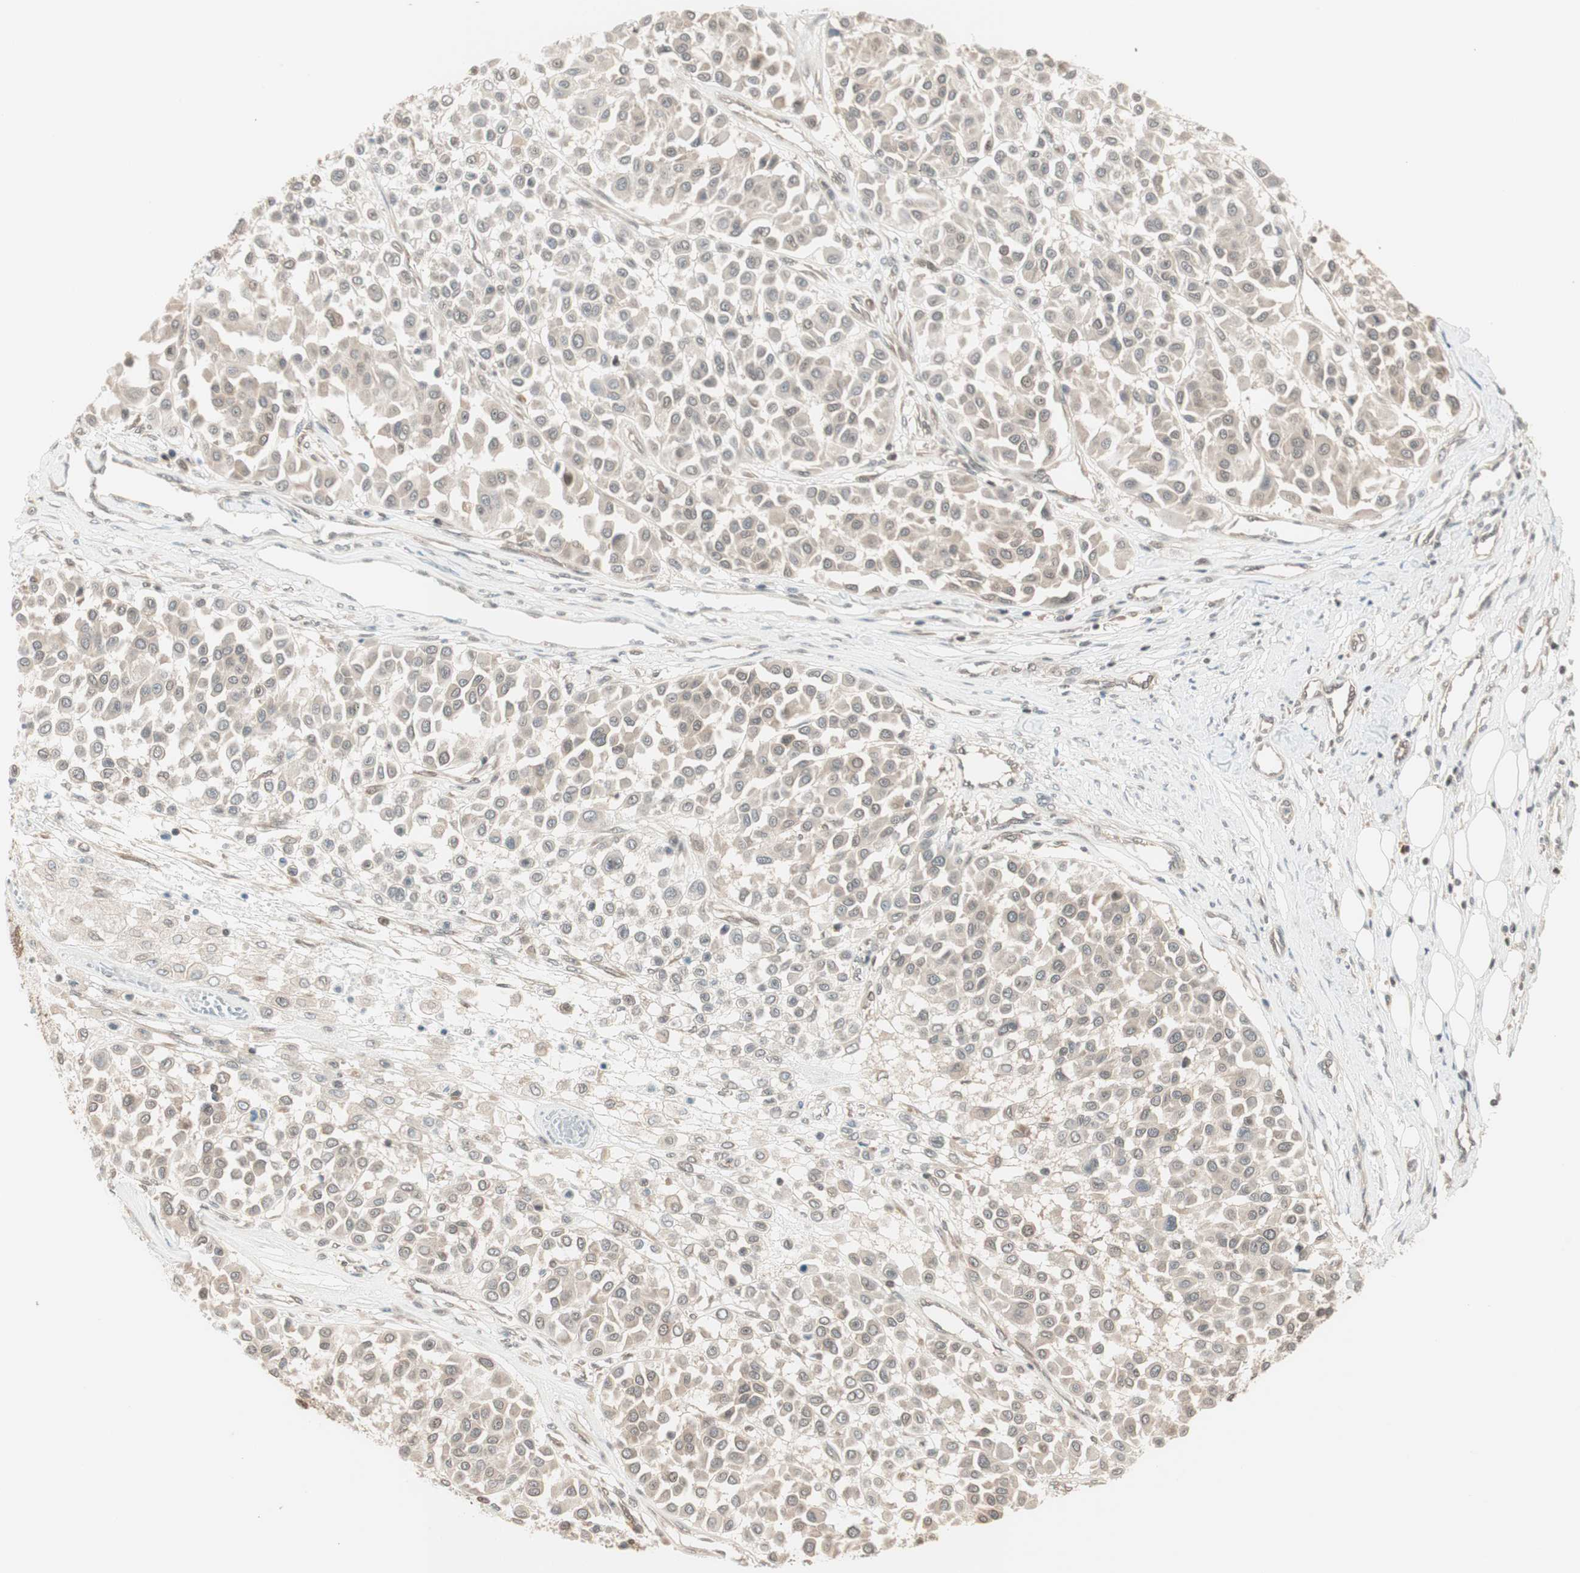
{"staining": {"intensity": "weak", "quantity": "<25%", "location": "cytoplasmic/membranous"}, "tissue": "melanoma", "cell_type": "Tumor cells", "image_type": "cancer", "snomed": [{"axis": "morphology", "description": "Malignant melanoma, Metastatic site"}, {"axis": "topography", "description": "Soft tissue"}], "caption": "Immunohistochemistry (IHC) of melanoma displays no staining in tumor cells.", "gene": "UBE2I", "patient": {"sex": "male", "age": 41}}